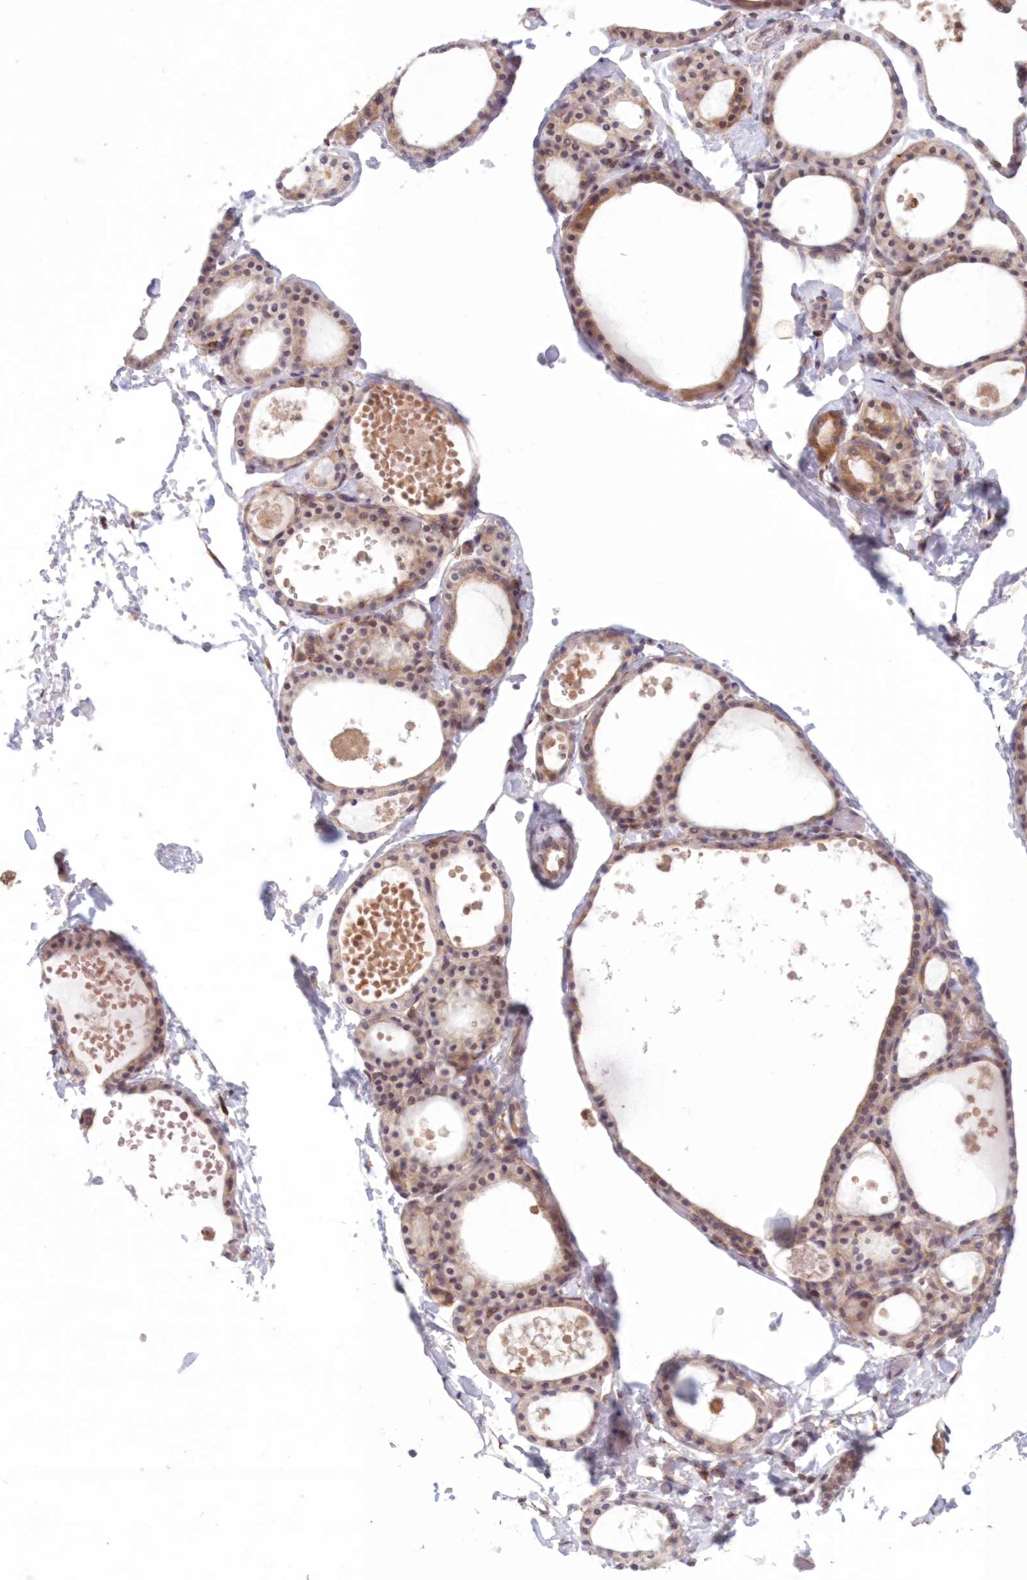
{"staining": {"intensity": "moderate", "quantity": ">75%", "location": "cytoplasmic/membranous,nuclear"}, "tissue": "thyroid gland", "cell_type": "Glandular cells", "image_type": "normal", "snomed": [{"axis": "morphology", "description": "Normal tissue, NOS"}, {"axis": "topography", "description": "Thyroid gland"}], "caption": "The histopathology image reveals staining of normal thyroid gland, revealing moderate cytoplasmic/membranous,nuclear protein staining (brown color) within glandular cells. The staining is performed using DAB (3,3'-diaminobenzidine) brown chromogen to label protein expression. The nuclei are counter-stained blue using hematoxylin.", "gene": "PCYOX1L", "patient": {"sex": "male", "age": 56}}